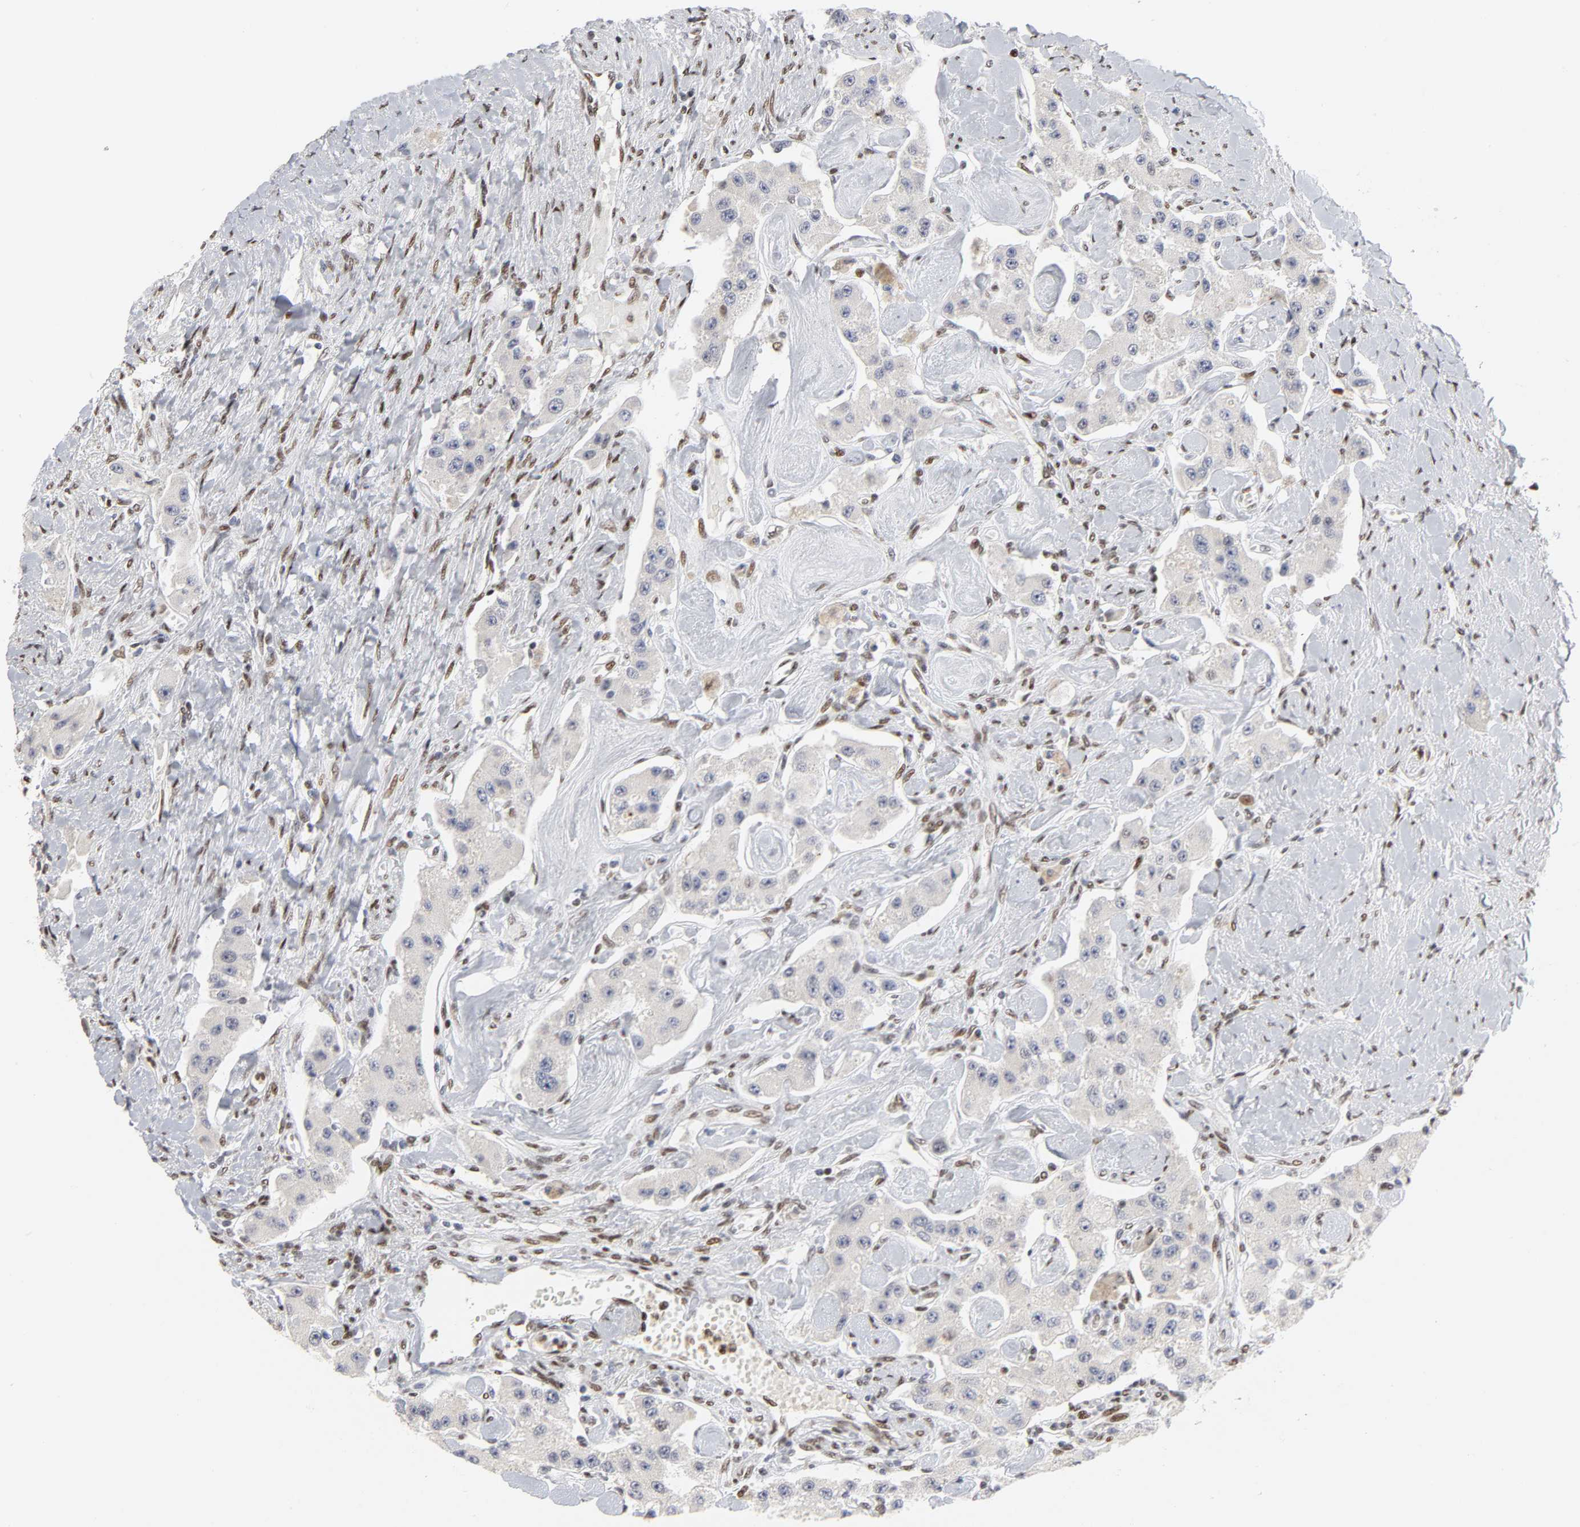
{"staining": {"intensity": "negative", "quantity": "none", "location": "none"}, "tissue": "carcinoid", "cell_type": "Tumor cells", "image_type": "cancer", "snomed": [{"axis": "morphology", "description": "Carcinoid, malignant, NOS"}, {"axis": "topography", "description": "Pancreas"}], "caption": "Tumor cells show no significant protein expression in malignant carcinoid.", "gene": "CREBBP", "patient": {"sex": "male", "age": 41}}